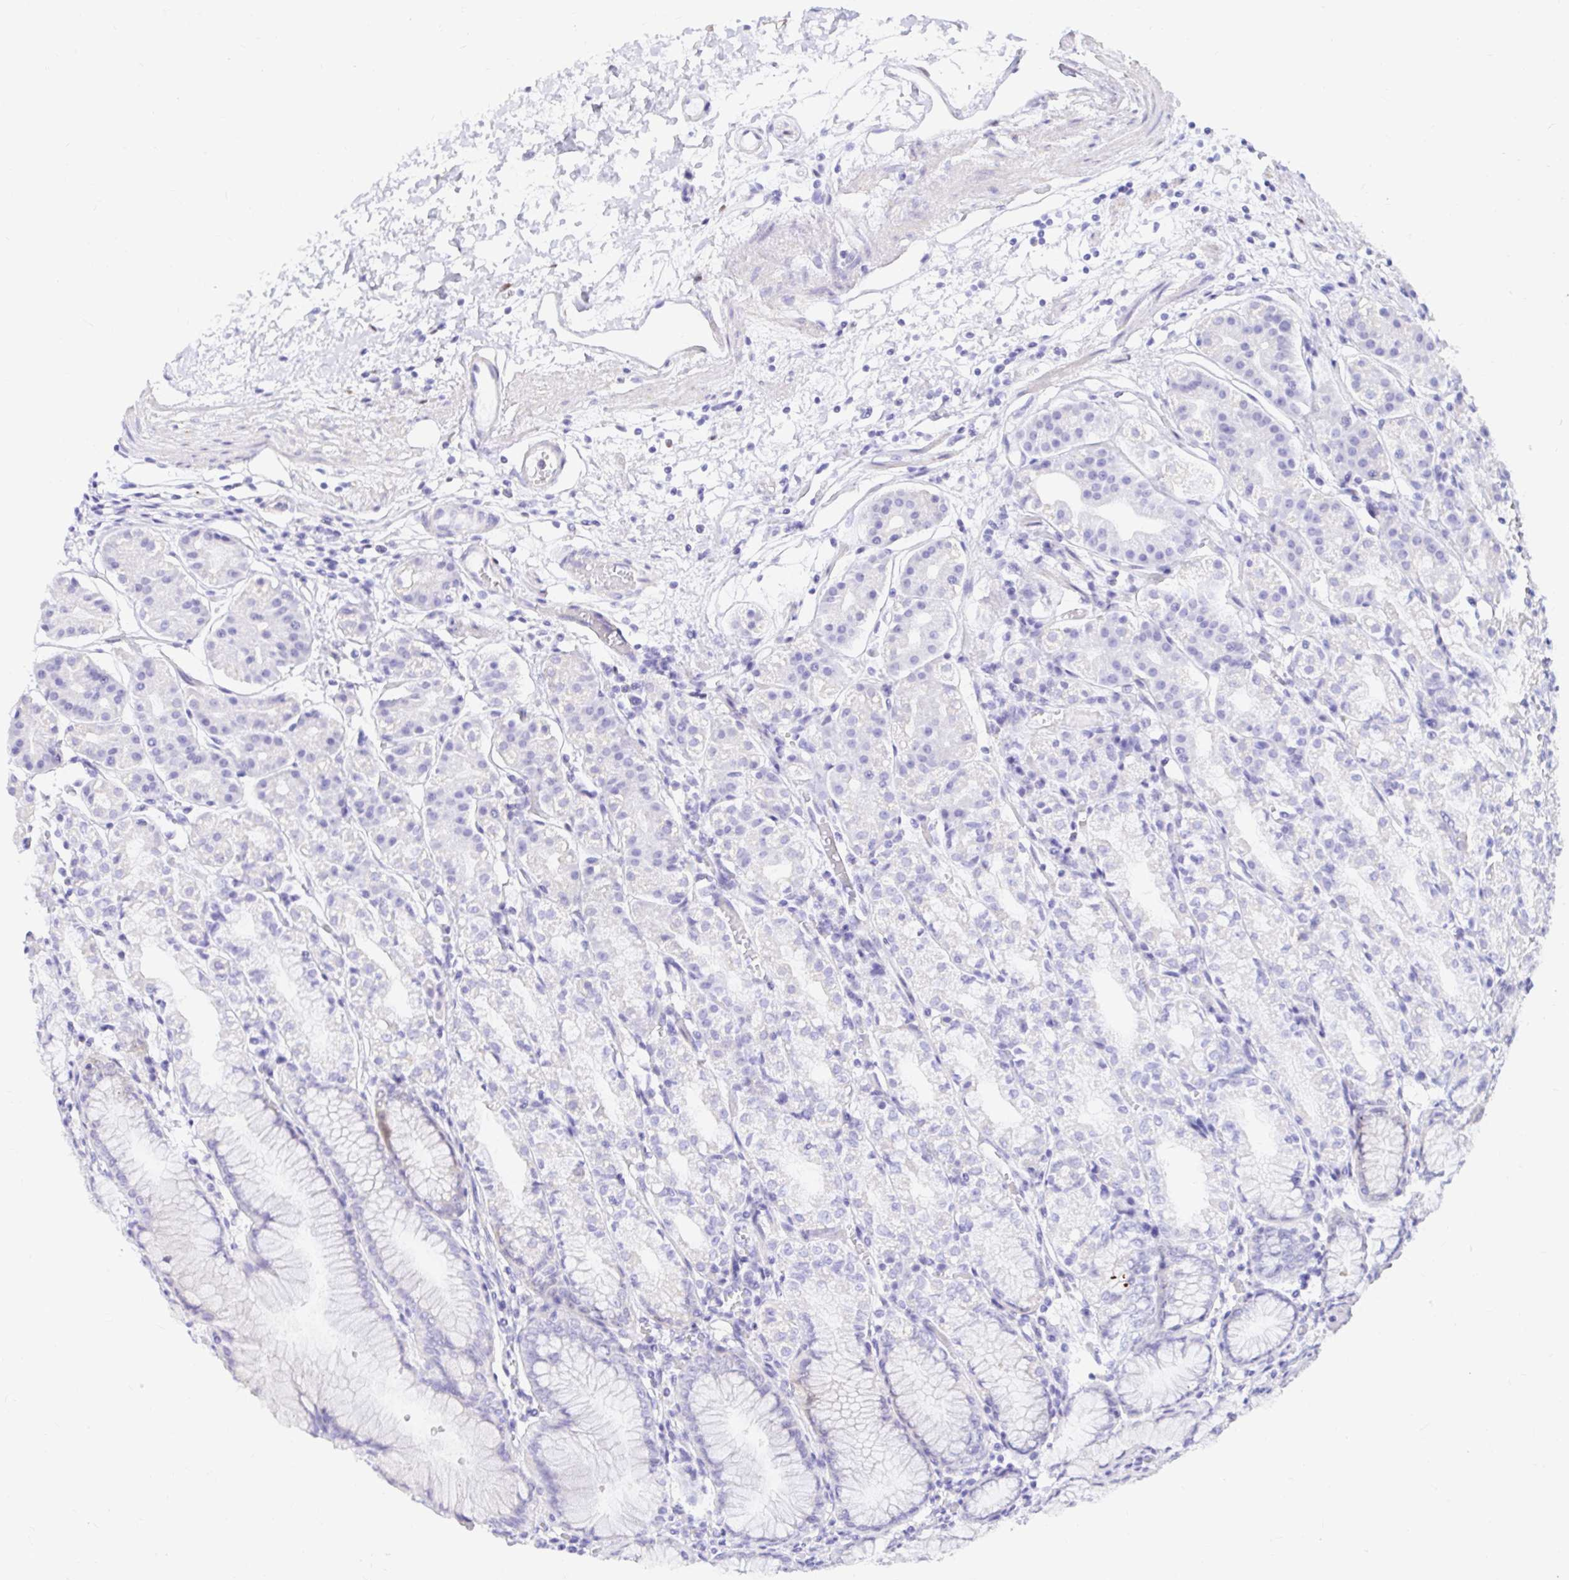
{"staining": {"intensity": "moderate", "quantity": "<25%", "location": "cytoplasmic/membranous,nuclear"}, "tissue": "stomach", "cell_type": "Glandular cells", "image_type": "normal", "snomed": [{"axis": "morphology", "description": "Normal tissue, NOS"}, {"axis": "topography", "description": "Stomach"}], "caption": "This micrograph shows IHC staining of unremarkable stomach, with low moderate cytoplasmic/membranous,nuclear staining in approximately <25% of glandular cells.", "gene": "PPP1R1B", "patient": {"sex": "female", "age": 57}}